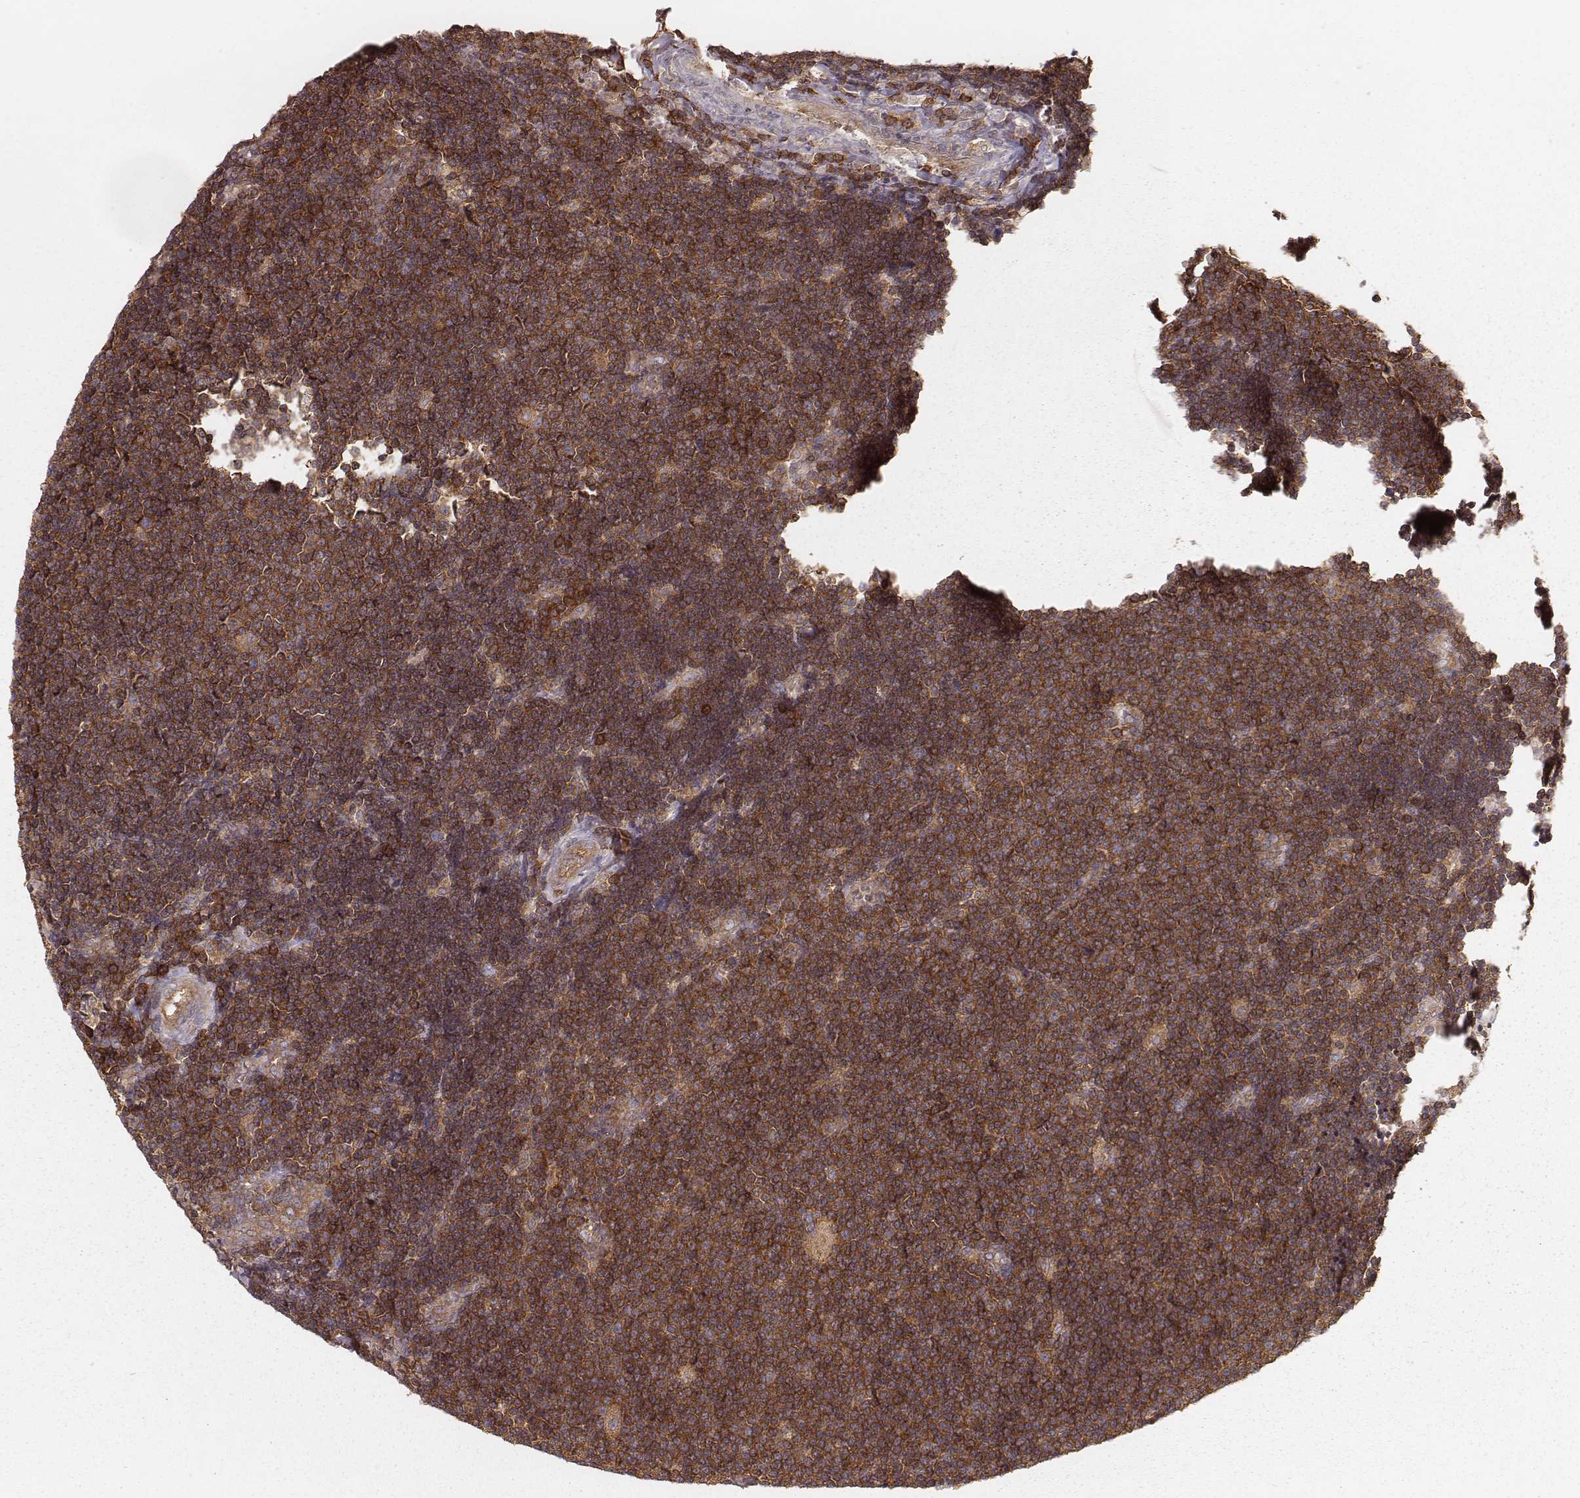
{"staining": {"intensity": "strong", "quantity": ">75%", "location": "cytoplasmic/membranous"}, "tissue": "lymphoma", "cell_type": "Tumor cells", "image_type": "cancer", "snomed": [{"axis": "morphology", "description": "Malignant lymphoma, non-Hodgkin's type, Low grade"}, {"axis": "topography", "description": "Brain"}], "caption": "Tumor cells display high levels of strong cytoplasmic/membranous expression in approximately >75% of cells in human malignant lymphoma, non-Hodgkin's type (low-grade).", "gene": "CARS1", "patient": {"sex": "female", "age": 66}}